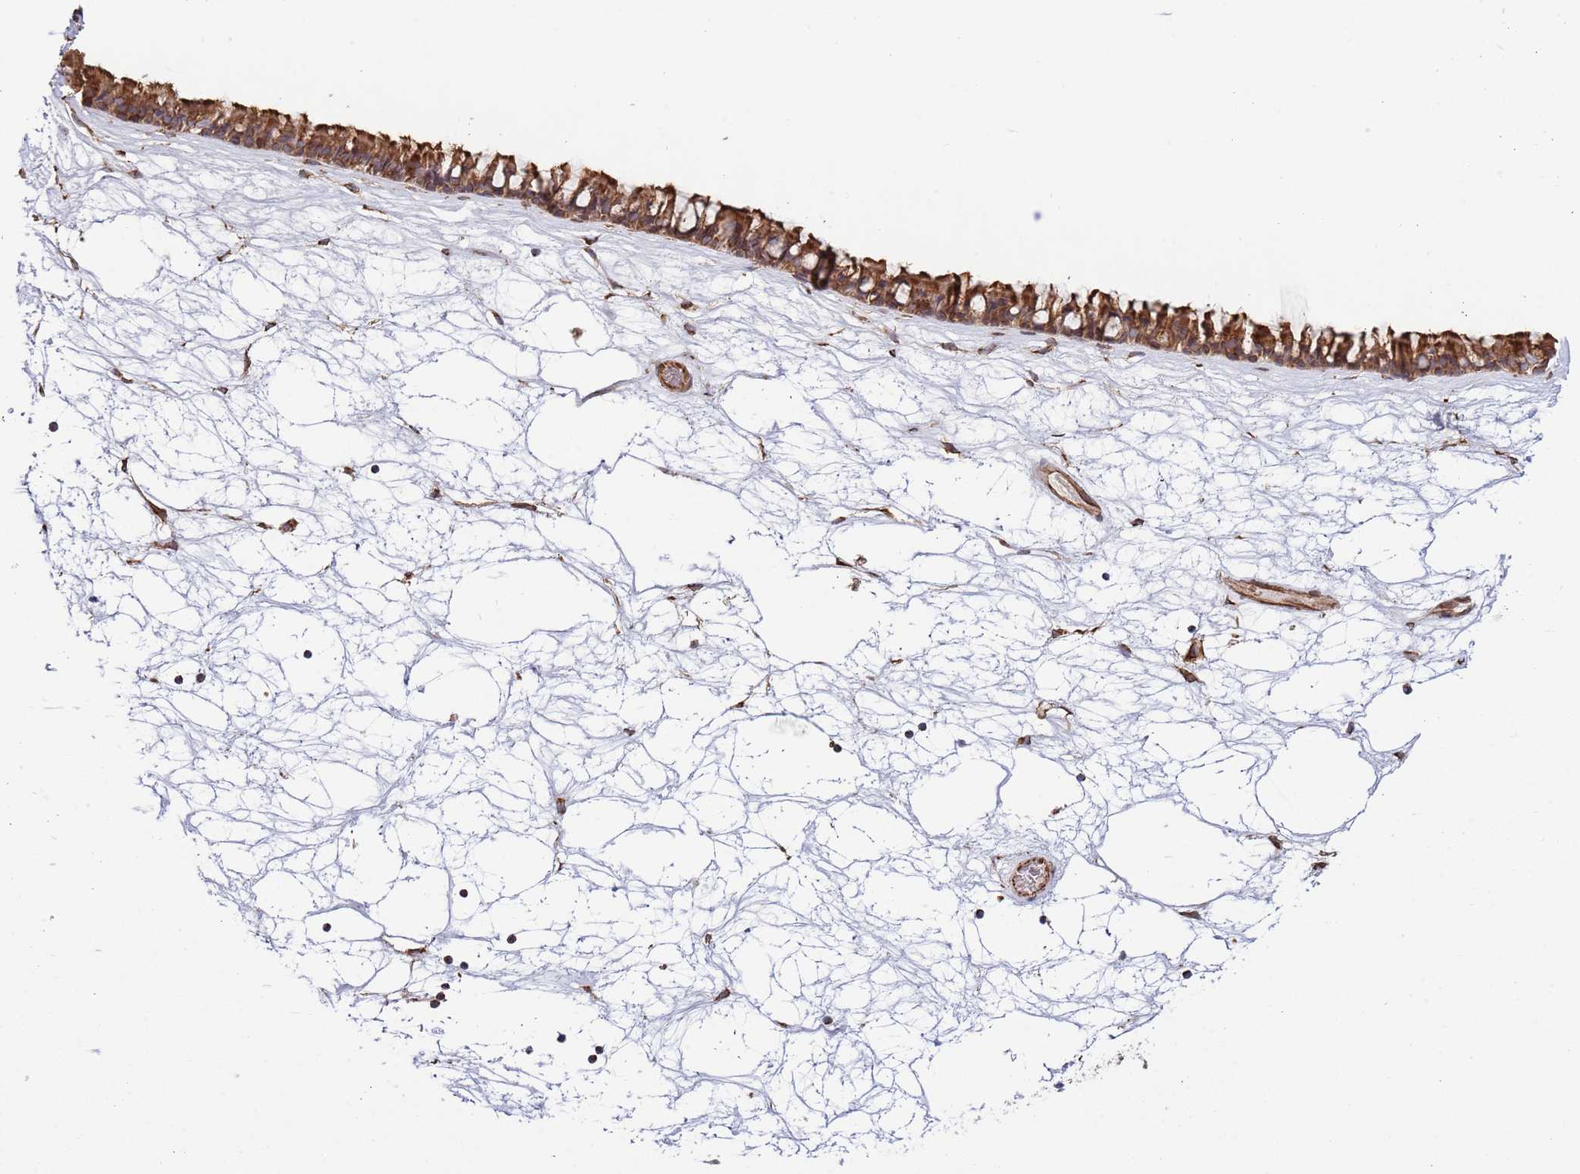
{"staining": {"intensity": "moderate", "quantity": ">75%", "location": "cytoplasmic/membranous"}, "tissue": "nasopharynx", "cell_type": "Respiratory epithelial cells", "image_type": "normal", "snomed": [{"axis": "morphology", "description": "Normal tissue, NOS"}, {"axis": "topography", "description": "Nasopharynx"}], "caption": "Unremarkable nasopharynx reveals moderate cytoplasmic/membranous positivity in about >75% of respiratory epithelial cells, visualized by immunohistochemistry.", "gene": "ATP5PD", "patient": {"sex": "male", "age": 64}}